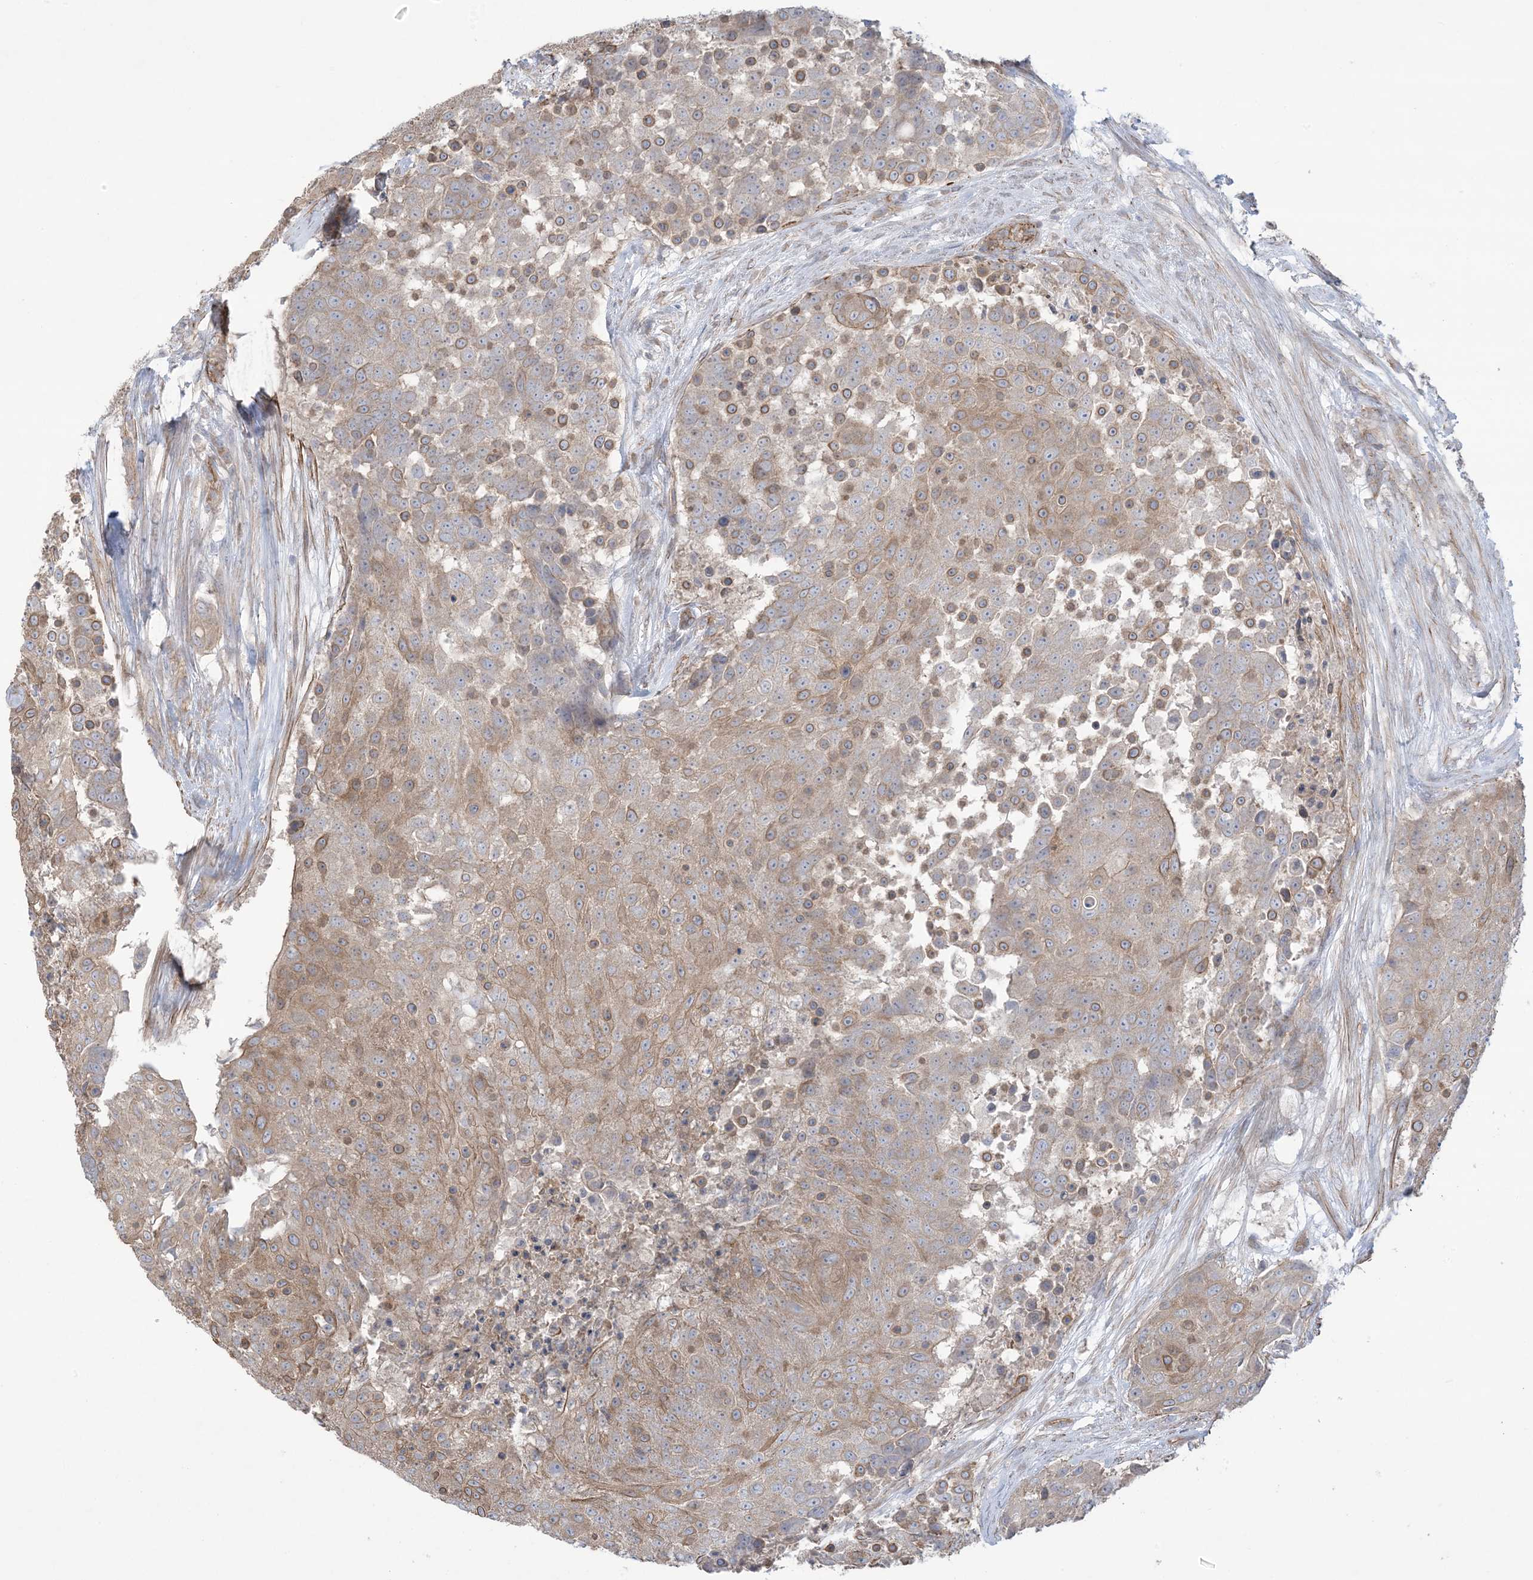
{"staining": {"intensity": "weak", "quantity": ">75%", "location": "cytoplasmic/membranous"}, "tissue": "urothelial cancer", "cell_type": "Tumor cells", "image_type": "cancer", "snomed": [{"axis": "morphology", "description": "Urothelial carcinoma, High grade"}, {"axis": "topography", "description": "Urinary bladder"}], "caption": "The histopathology image shows staining of urothelial cancer, revealing weak cytoplasmic/membranous protein staining (brown color) within tumor cells. Ihc stains the protein in brown and the nuclei are stained blue.", "gene": "CCNY", "patient": {"sex": "female", "age": 63}}